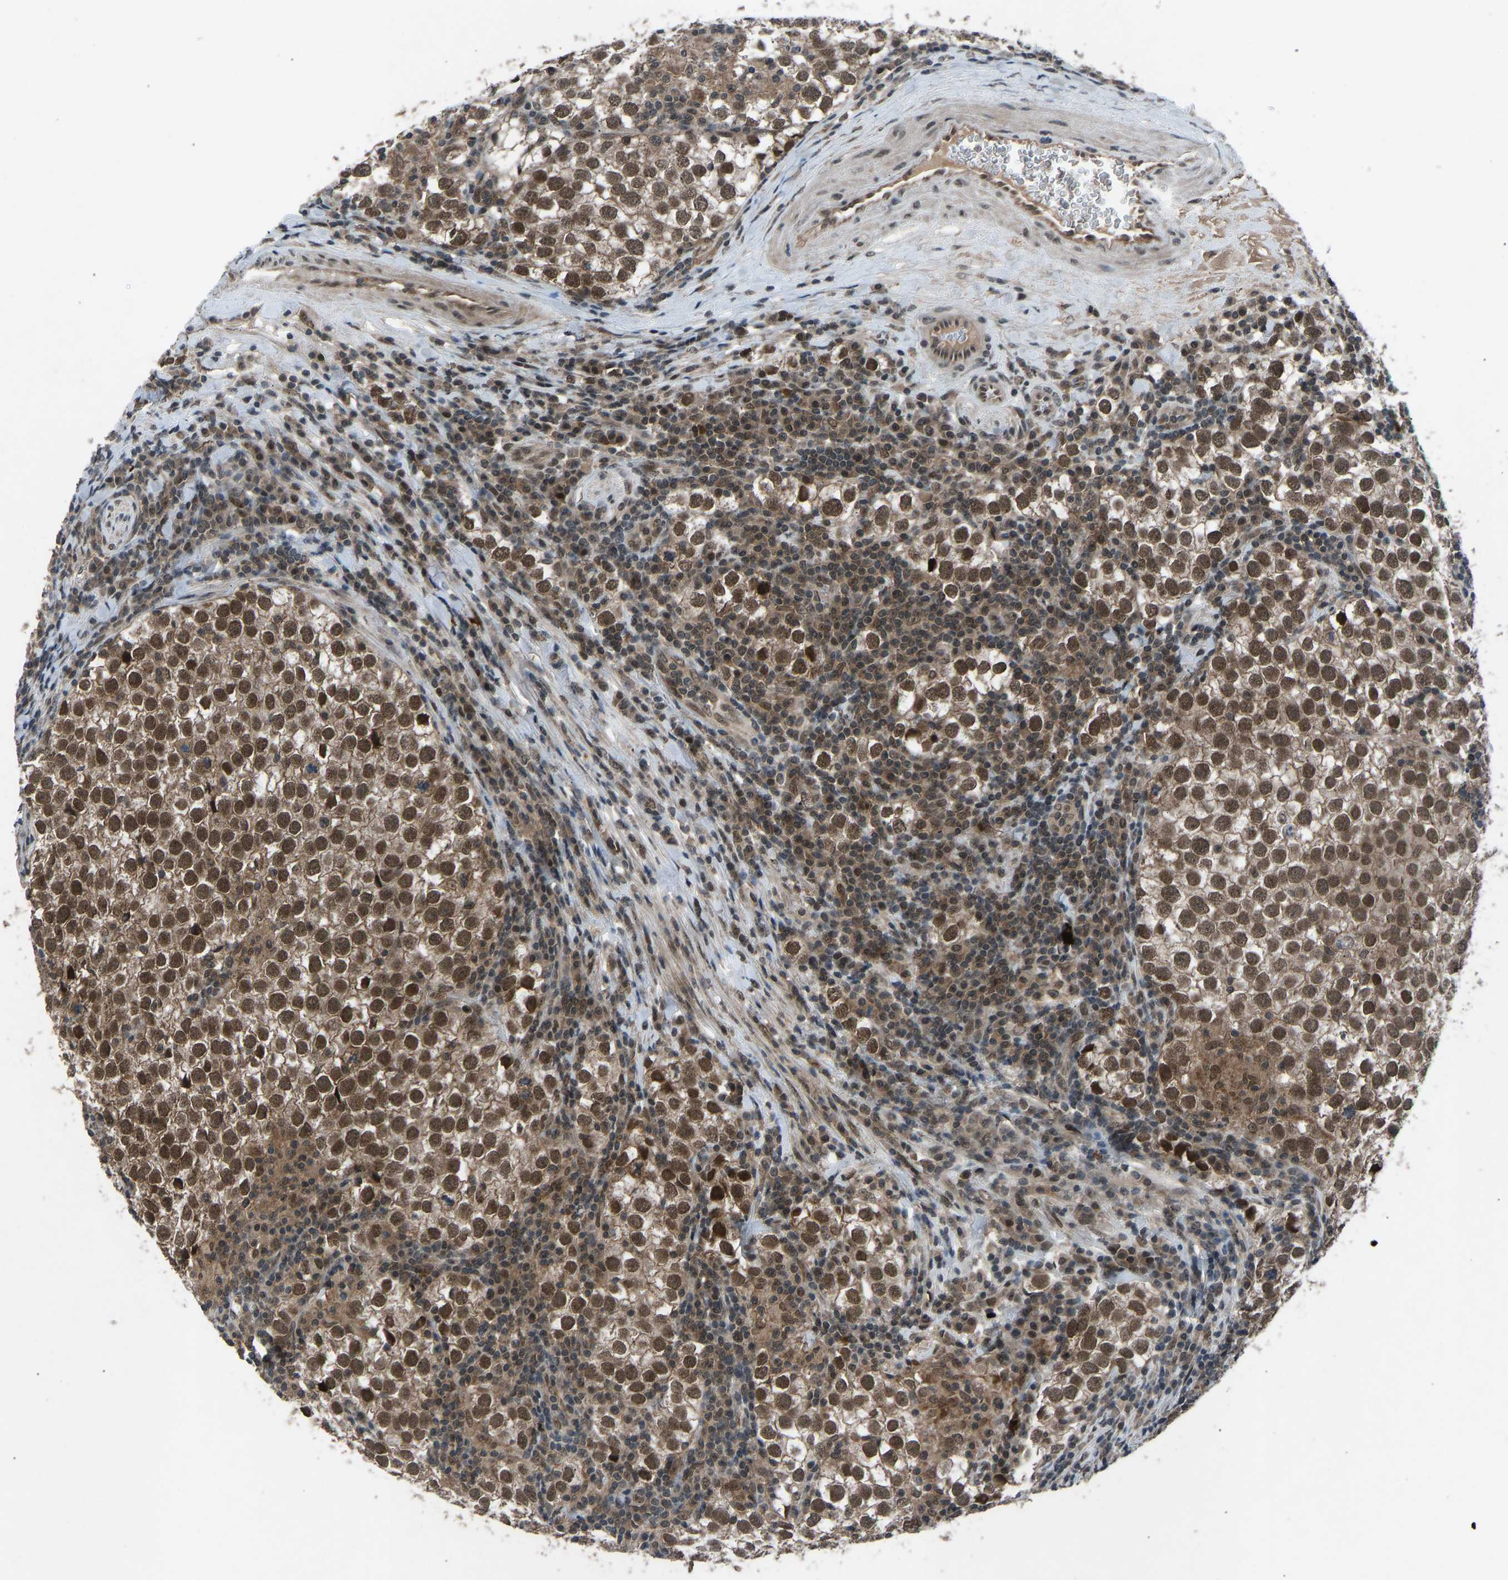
{"staining": {"intensity": "strong", "quantity": ">75%", "location": "cytoplasmic/membranous,nuclear"}, "tissue": "testis cancer", "cell_type": "Tumor cells", "image_type": "cancer", "snomed": [{"axis": "morphology", "description": "Seminoma, NOS"}, {"axis": "morphology", "description": "Carcinoma, Embryonal, NOS"}, {"axis": "topography", "description": "Testis"}], "caption": "A high amount of strong cytoplasmic/membranous and nuclear expression is appreciated in about >75% of tumor cells in testis cancer tissue.", "gene": "SLC43A1", "patient": {"sex": "male", "age": 36}}